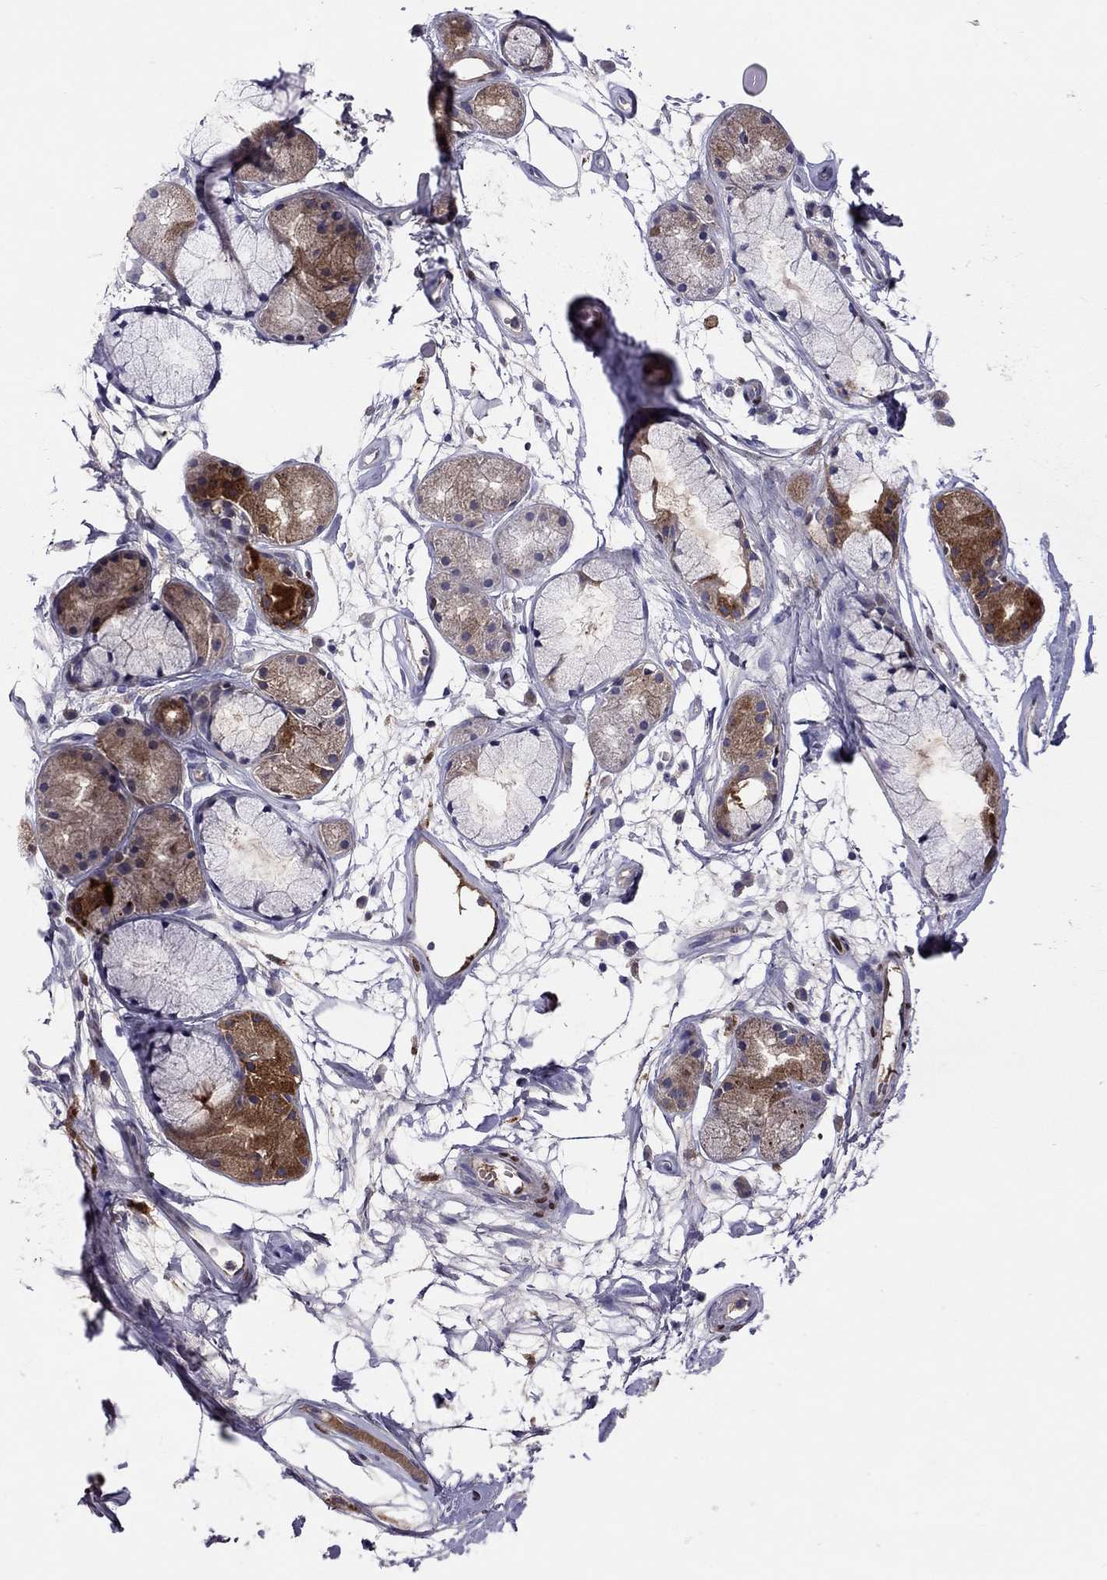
{"staining": {"intensity": "negative", "quantity": "none", "location": "none"}, "tissue": "soft tissue", "cell_type": "Chondrocytes", "image_type": "normal", "snomed": [{"axis": "morphology", "description": "Normal tissue, NOS"}, {"axis": "morphology", "description": "Squamous cell carcinoma, NOS"}, {"axis": "topography", "description": "Cartilage tissue"}, {"axis": "topography", "description": "Lung"}], "caption": "Immunohistochemical staining of benign soft tissue exhibits no significant staining in chondrocytes.", "gene": "SERPINA3", "patient": {"sex": "male", "age": 66}}